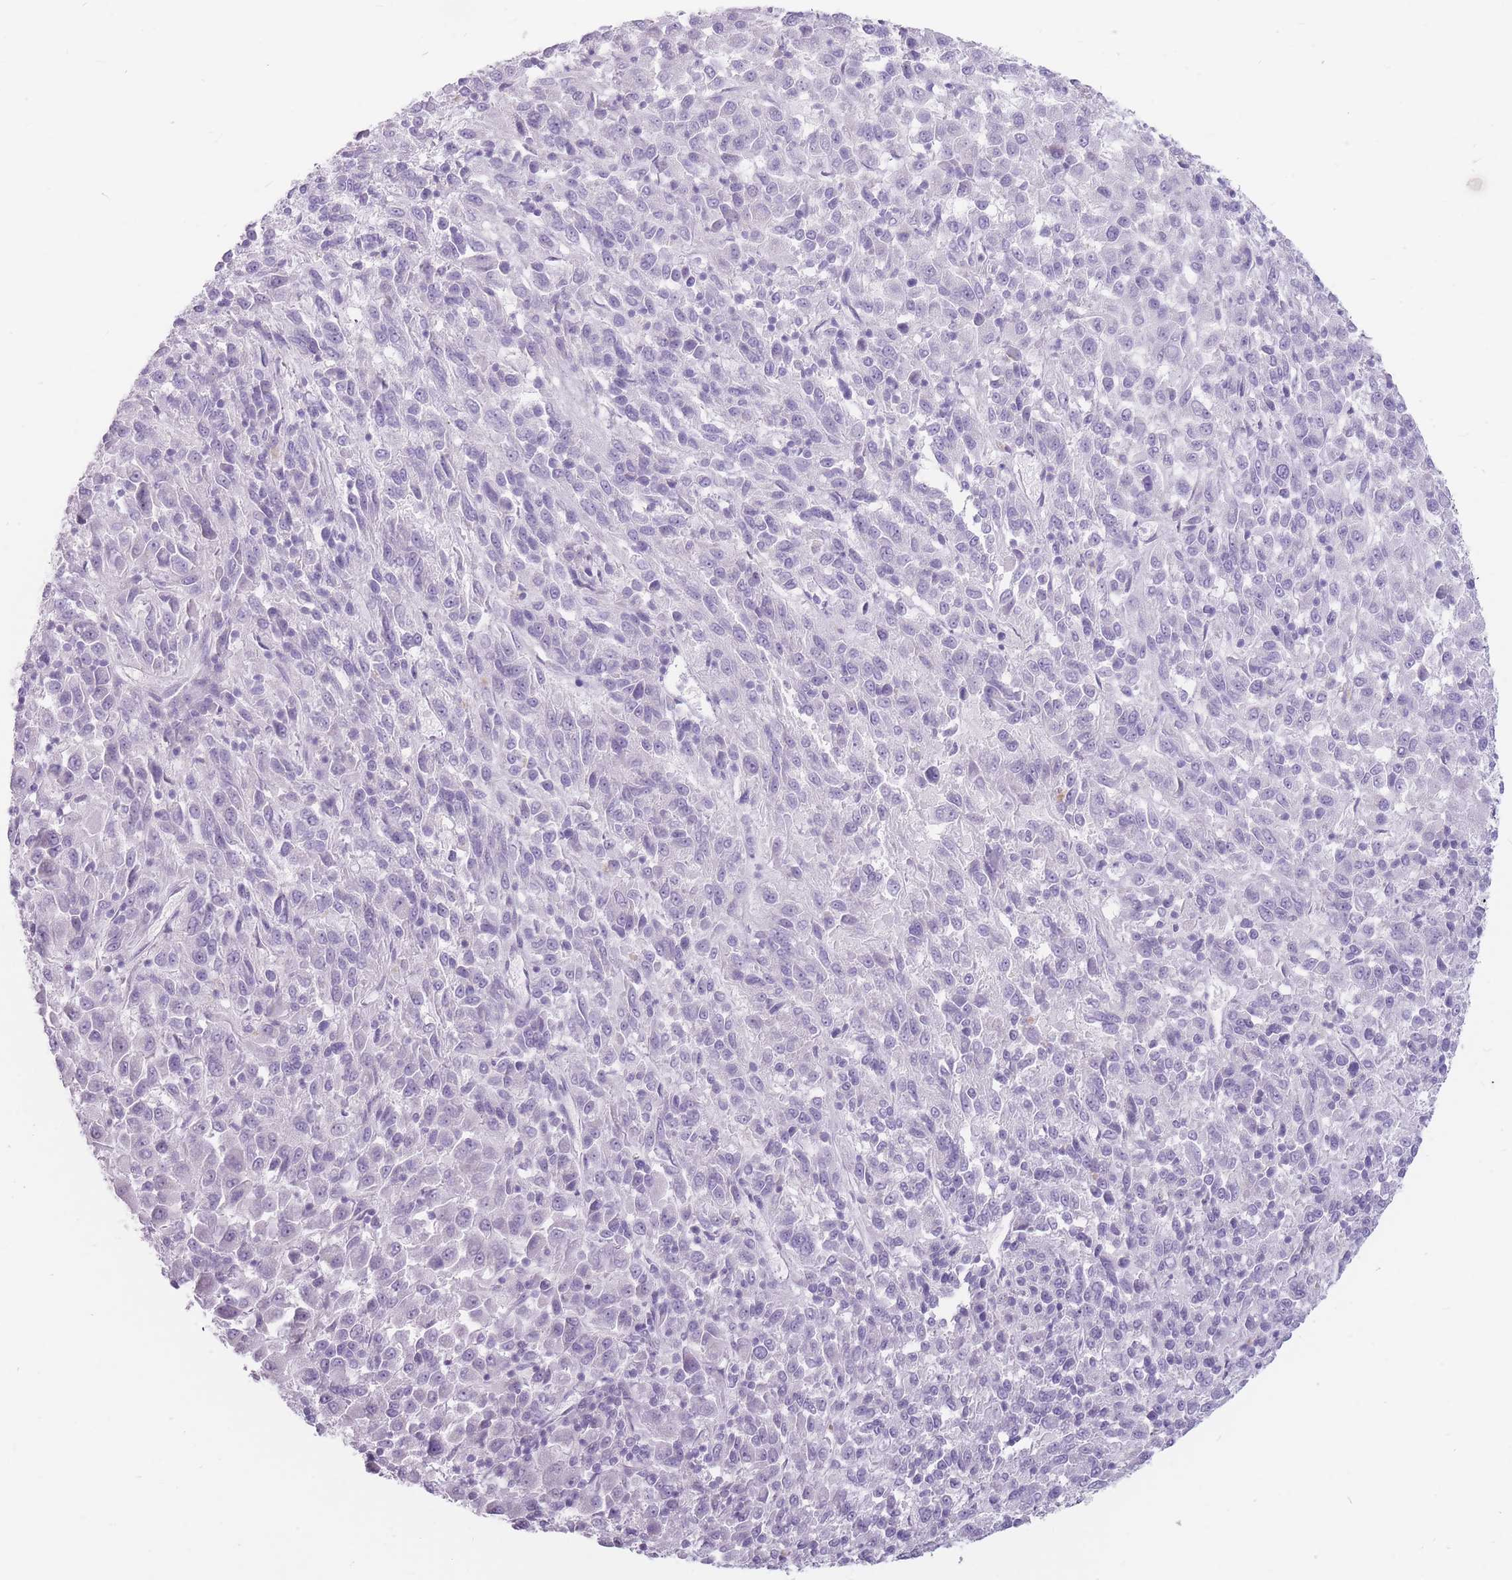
{"staining": {"intensity": "negative", "quantity": "none", "location": "none"}, "tissue": "melanoma", "cell_type": "Tumor cells", "image_type": "cancer", "snomed": [{"axis": "morphology", "description": "Malignant melanoma, Metastatic site"}, {"axis": "topography", "description": "Lung"}], "caption": "Human malignant melanoma (metastatic site) stained for a protein using IHC displays no expression in tumor cells.", "gene": "CCNO", "patient": {"sex": "male", "age": 64}}